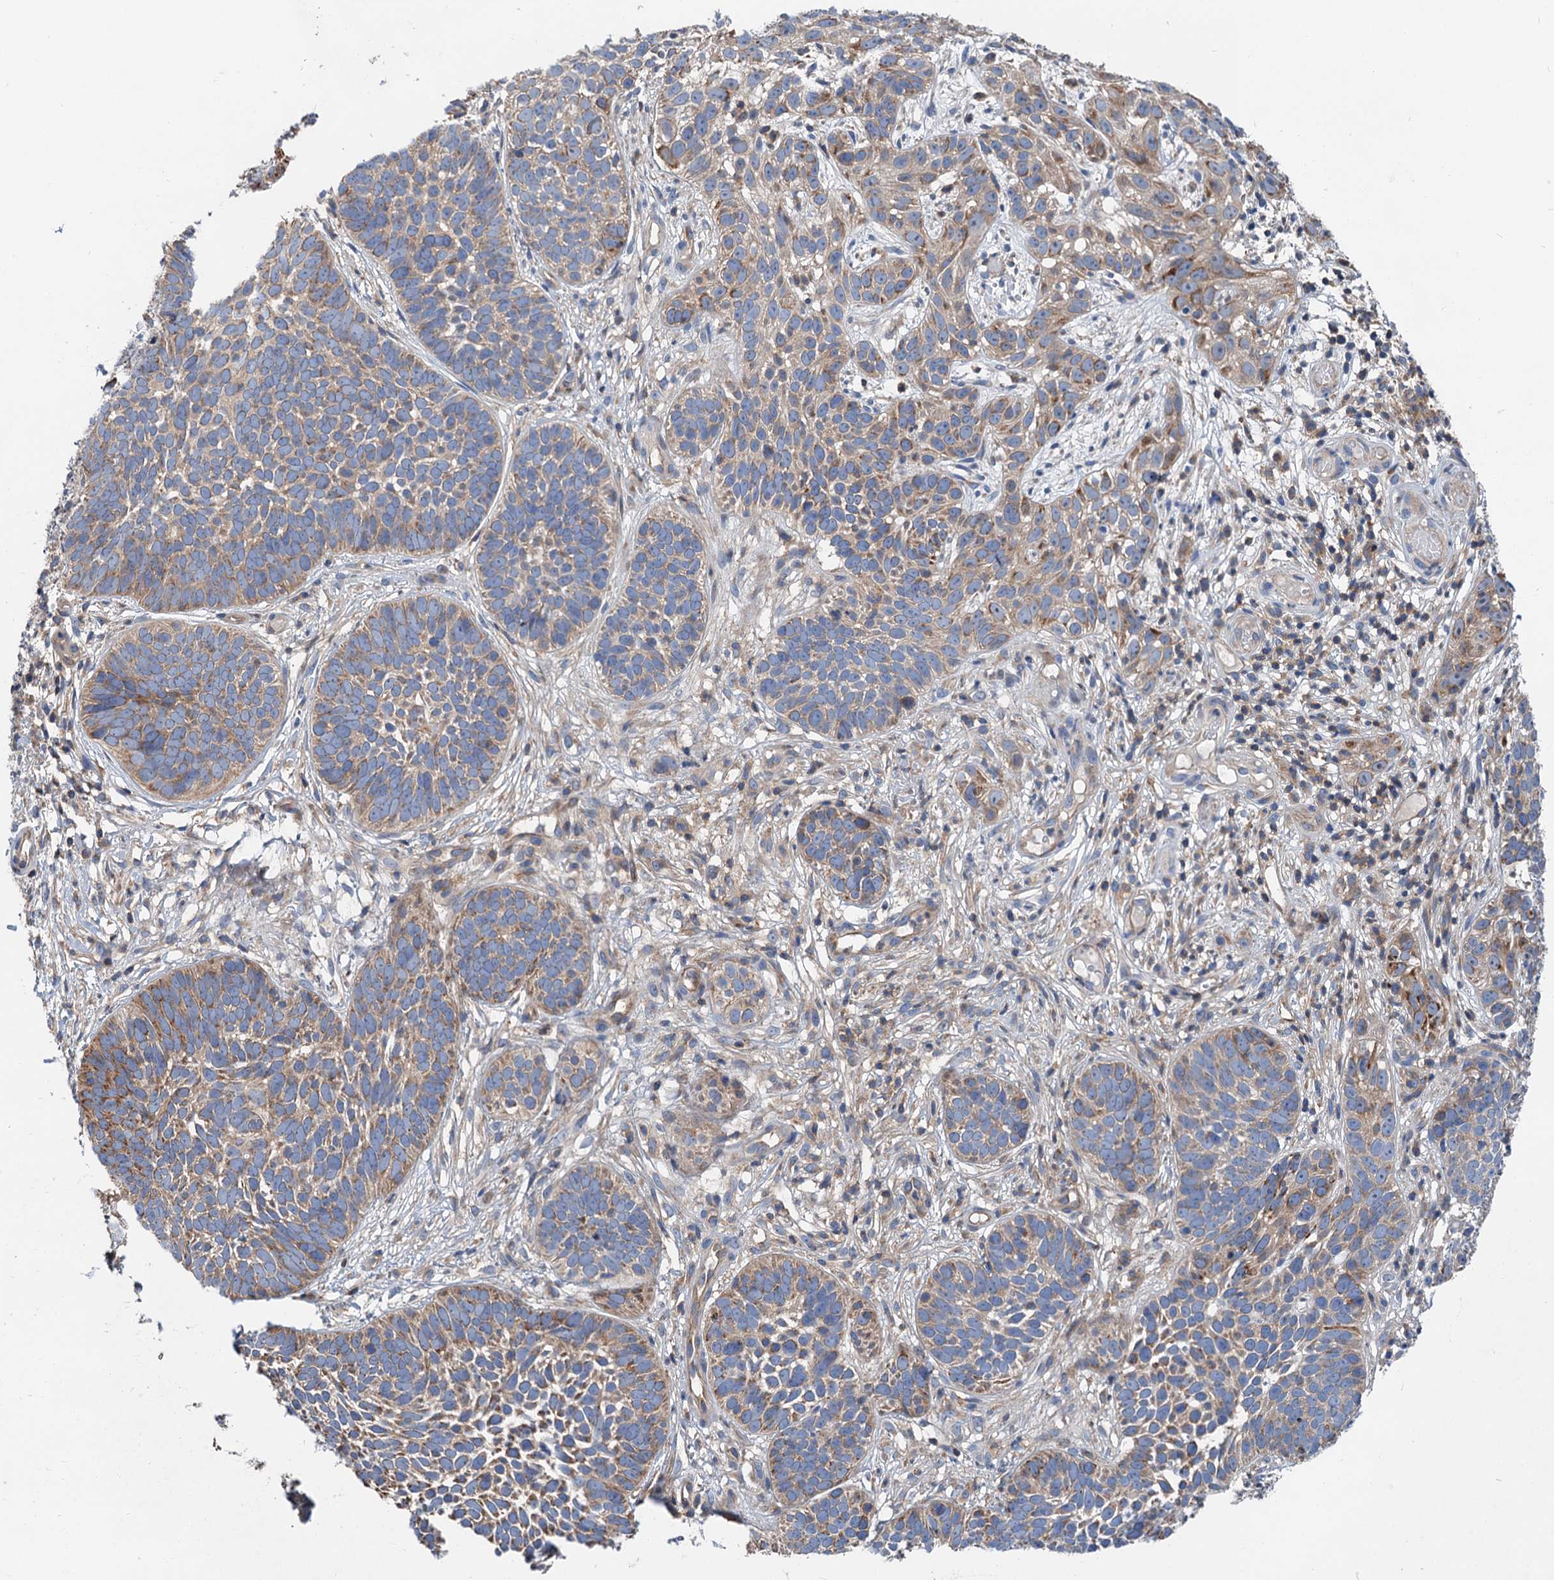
{"staining": {"intensity": "moderate", "quantity": "25%-75%", "location": "cytoplasmic/membranous"}, "tissue": "skin cancer", "cell_type": "Tumor cells", "image_type": "cancer", "snomed": [{"axis": "morphology", "description": "Basal cell carcinoma"}, {"axis": "topography", "description": "Skin"}], "caption": "The image displays immunohistochemical staining of basal cell carcinoma (skin). There is moderate cytoplasmic/membranous expression is identified in approximately 25%-75% of tumor cells.", "gene": "ANKRD26", "patient": {"sex": "male", "age": 89}}